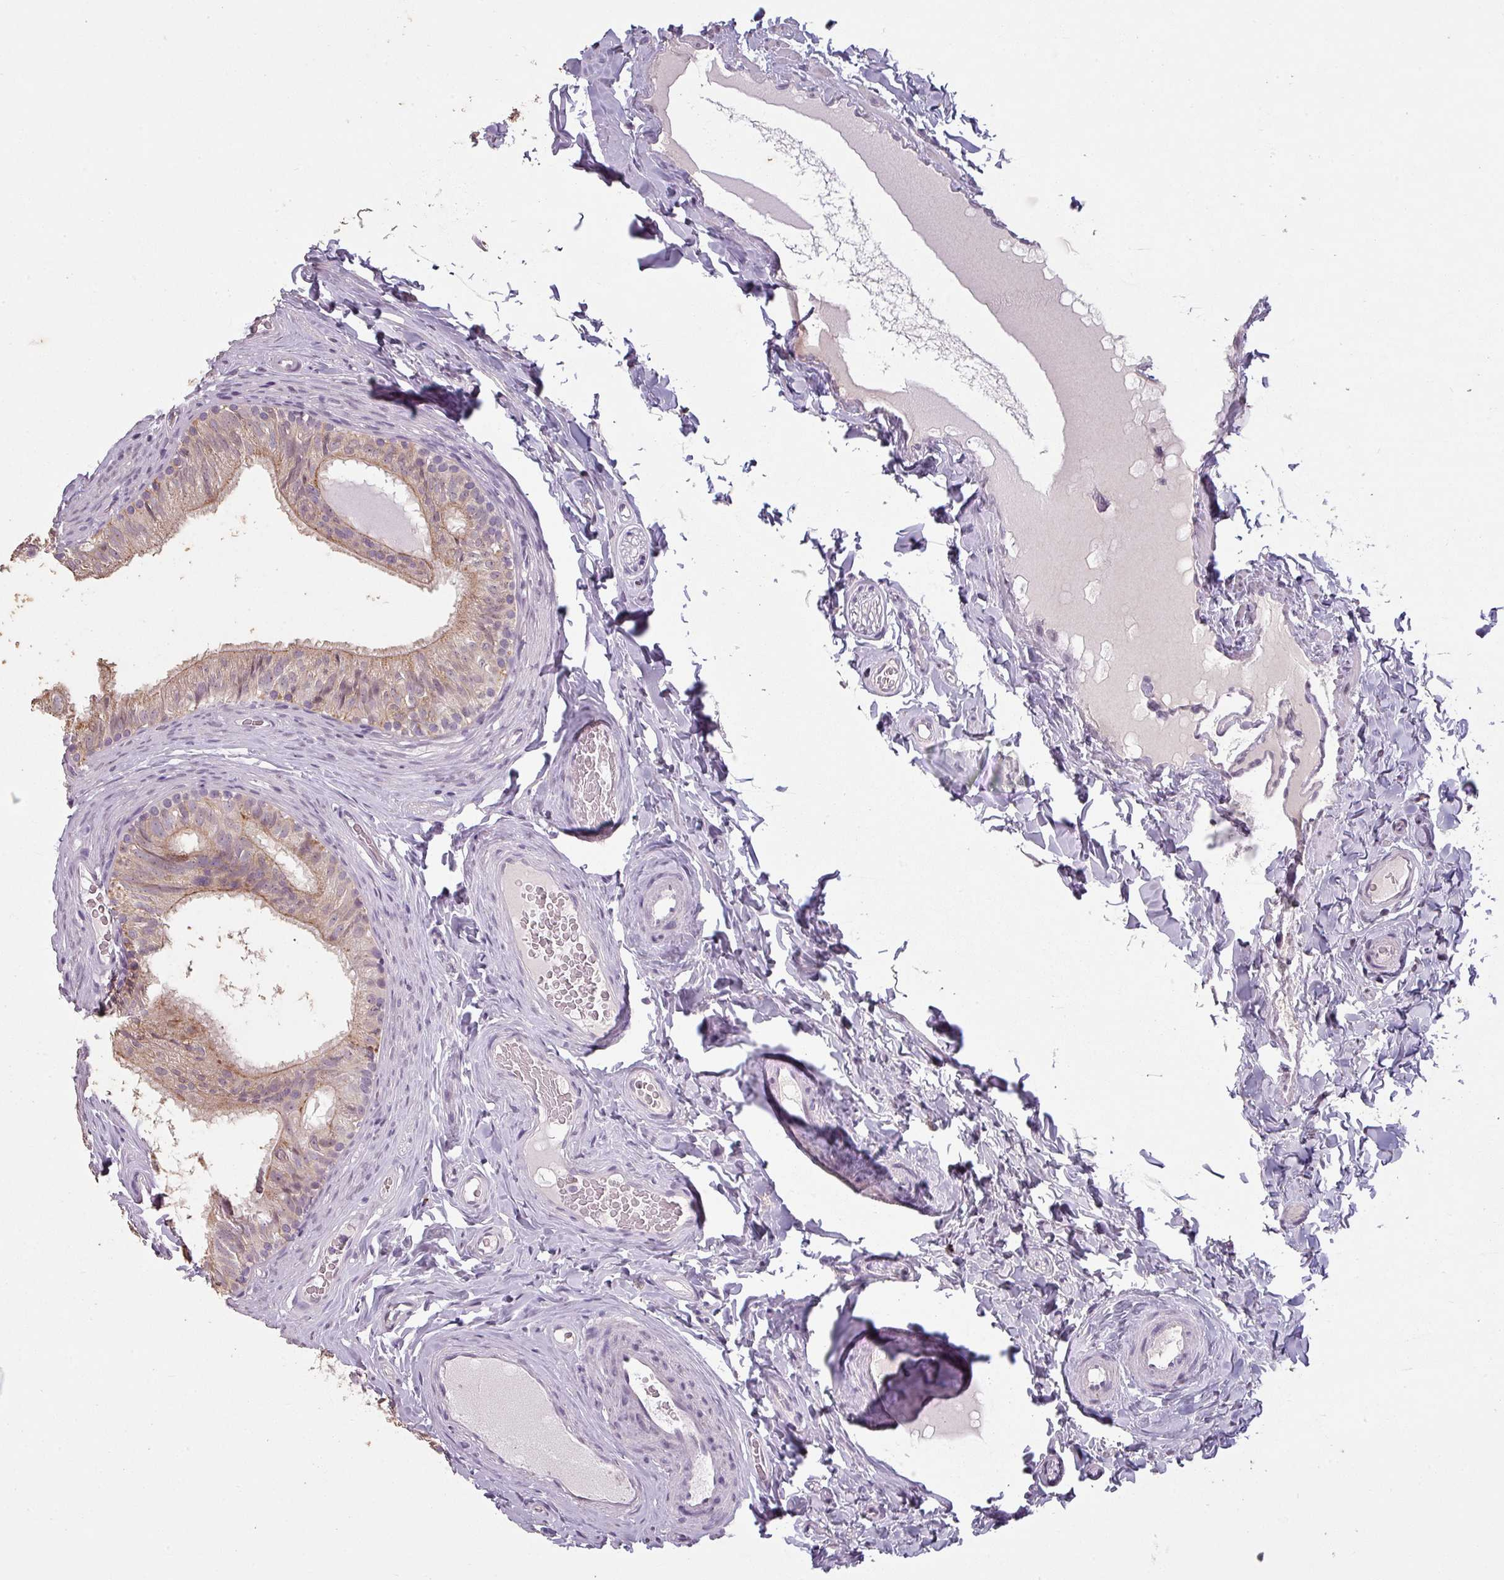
{"staining": {"intensity": "moderate", "quantity": "<25%", "location": "cytoplasmic/membranous"}, "tissue": "epididymis", "cell_type": "Glandular cells", "image_type": "normal", "snomed": [{"axis": "morphology", "description": "Normal tissue, NOS"}, {"axis": "topography", "description": "Epididymis"}], "caption": "This image shows benign epididymis stained with IHC to label a protein in brown. The cytoplasmic/membranous of glandular cells show moderate positivity for the protein. Nuclei are counter-stained blue.", "gene": "LYPLA1", "patient": {"sex": "male", "age": 34}}